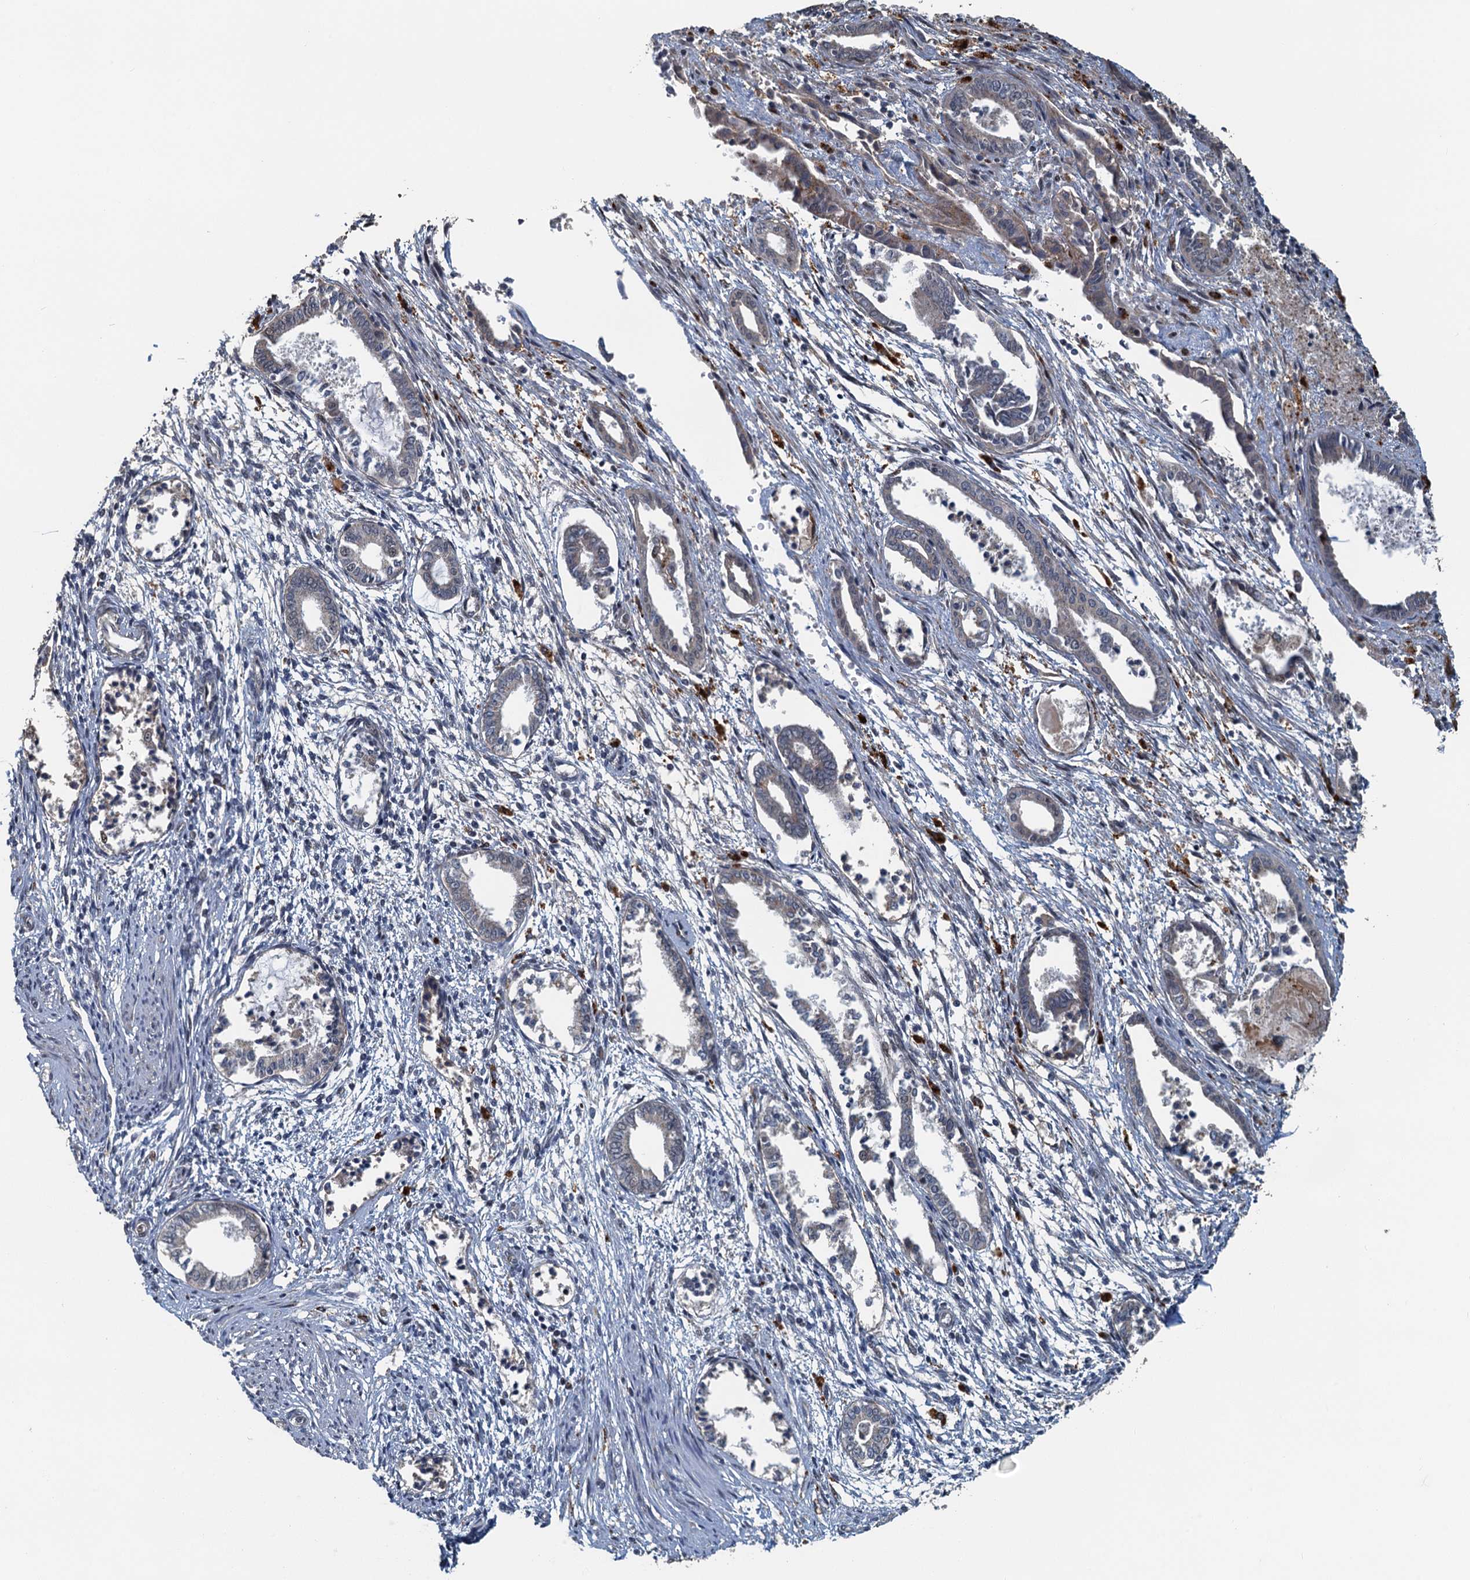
{"staining": {"intensity": "negative", "quantity": "none", "location": "none"}, "tissue": "endometrium", "cell_type": "Cells in endometrial stroma", "image_type": "normal", "snomed": [{"axis": "morphology", "description": "Normal tissue, NOS"}, {"axis": "topography", "description": "Endometrium"}], "caption": "Immunohistochemistry of normal endometrium displays no staining in cells in endometrial stroma.", "gene": "AGRN", "patient": {"sex": "female", "age": 56}}